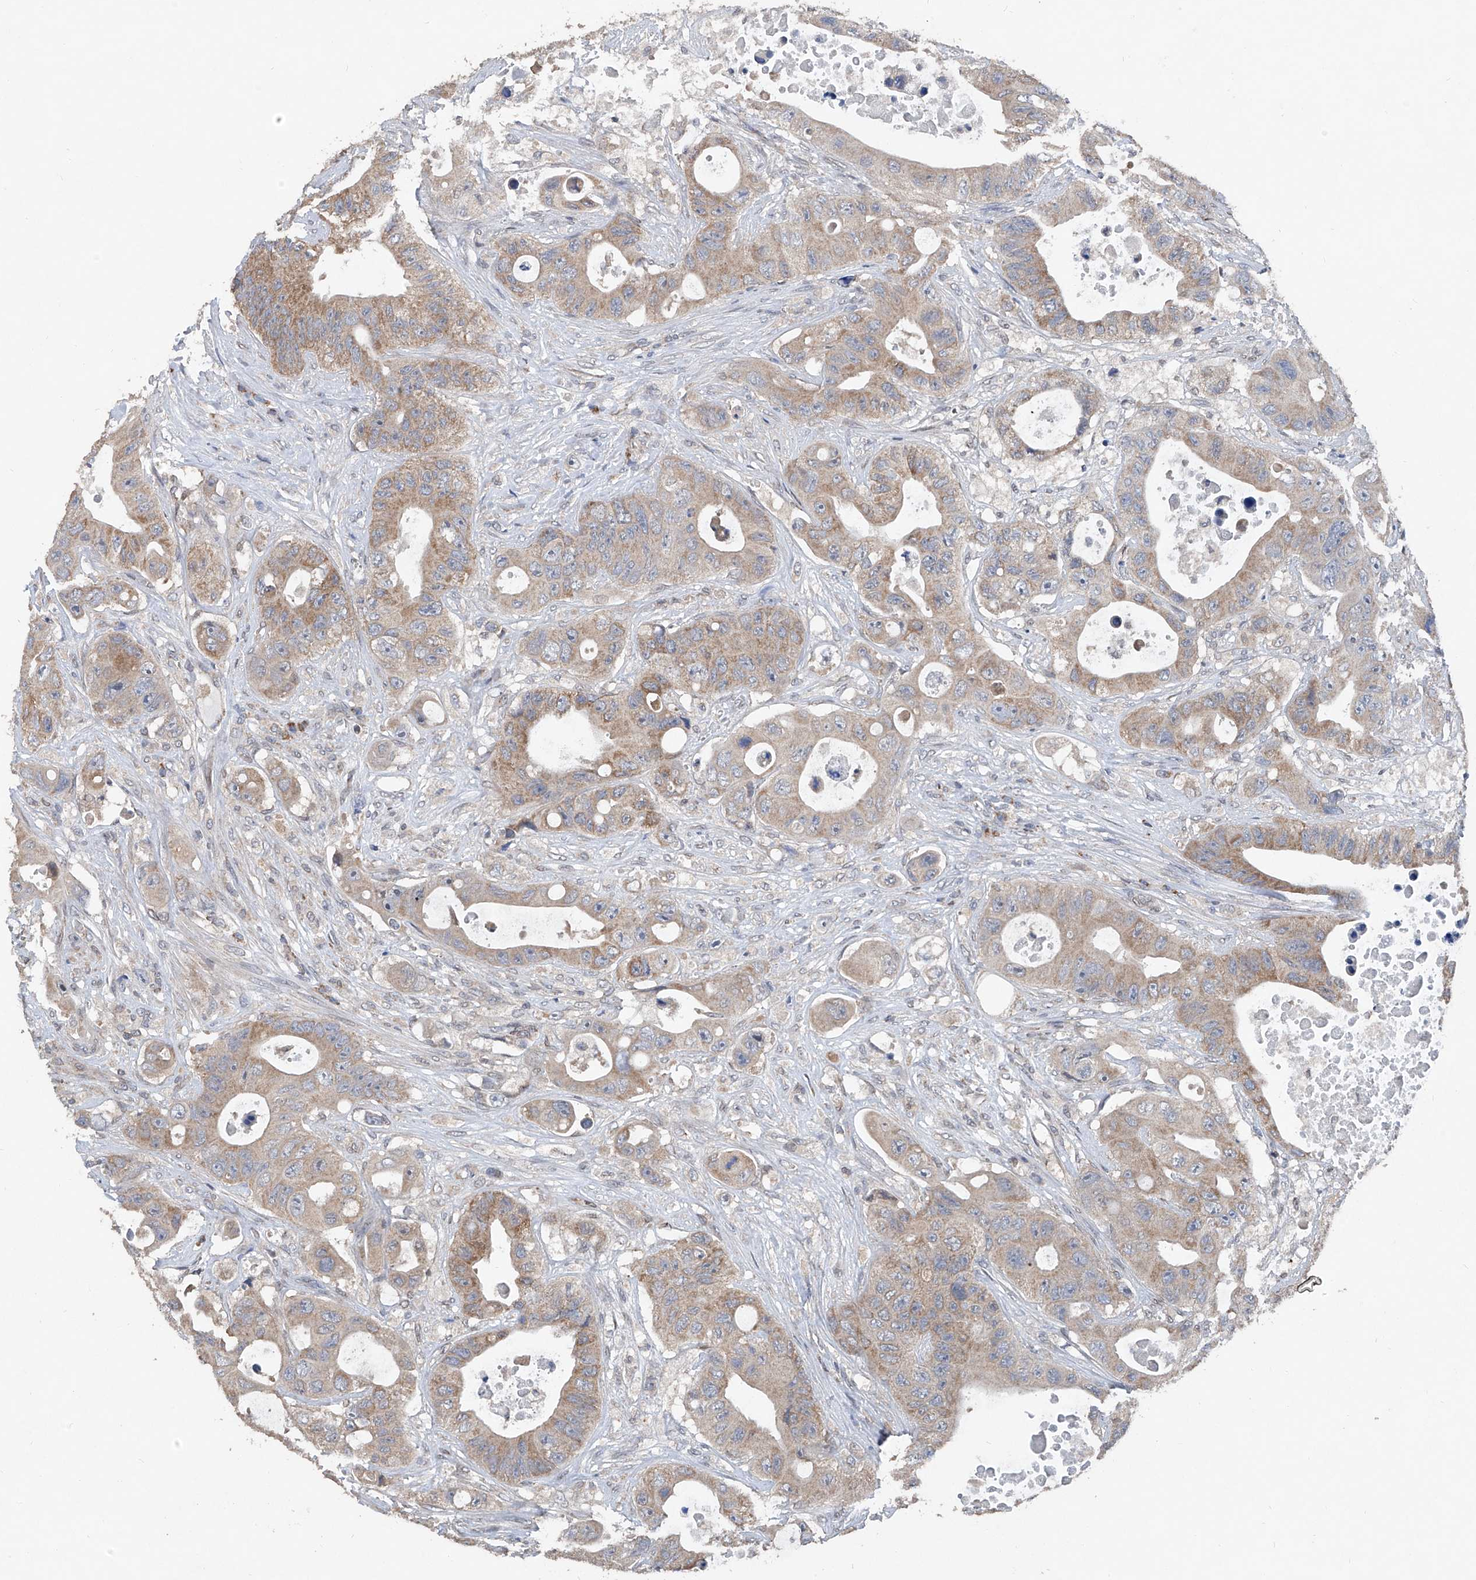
{"staining": {"intensity": "moderate", "quantity": ">75%", "location": "cytoplasmic/membranous"}, "tissue": "colorectal cancer", "cell_type": "Tumor cells", "image_type": "cancer", "snomed": [{"axis": "morphology", "description": "Adenocarcinoma, NOS"}, {"axis": "topography", "description": "Colon"}], "caption": "High-magnification brightfield microscopy of colorectal adenocarcinoma stained with DAB (3,3'-diaminobenzidine) (brown) and counterstained with hematoxylin (blue). tumor cells exhibit moderate cytoplasmic/membranous positivity is present in approximately>75% of cells. (brown staining indicates protein expression, while blue staining denotes nuclei).", "gene": "BCKDHB", "patient": {"sex": "female", "age": 46}}